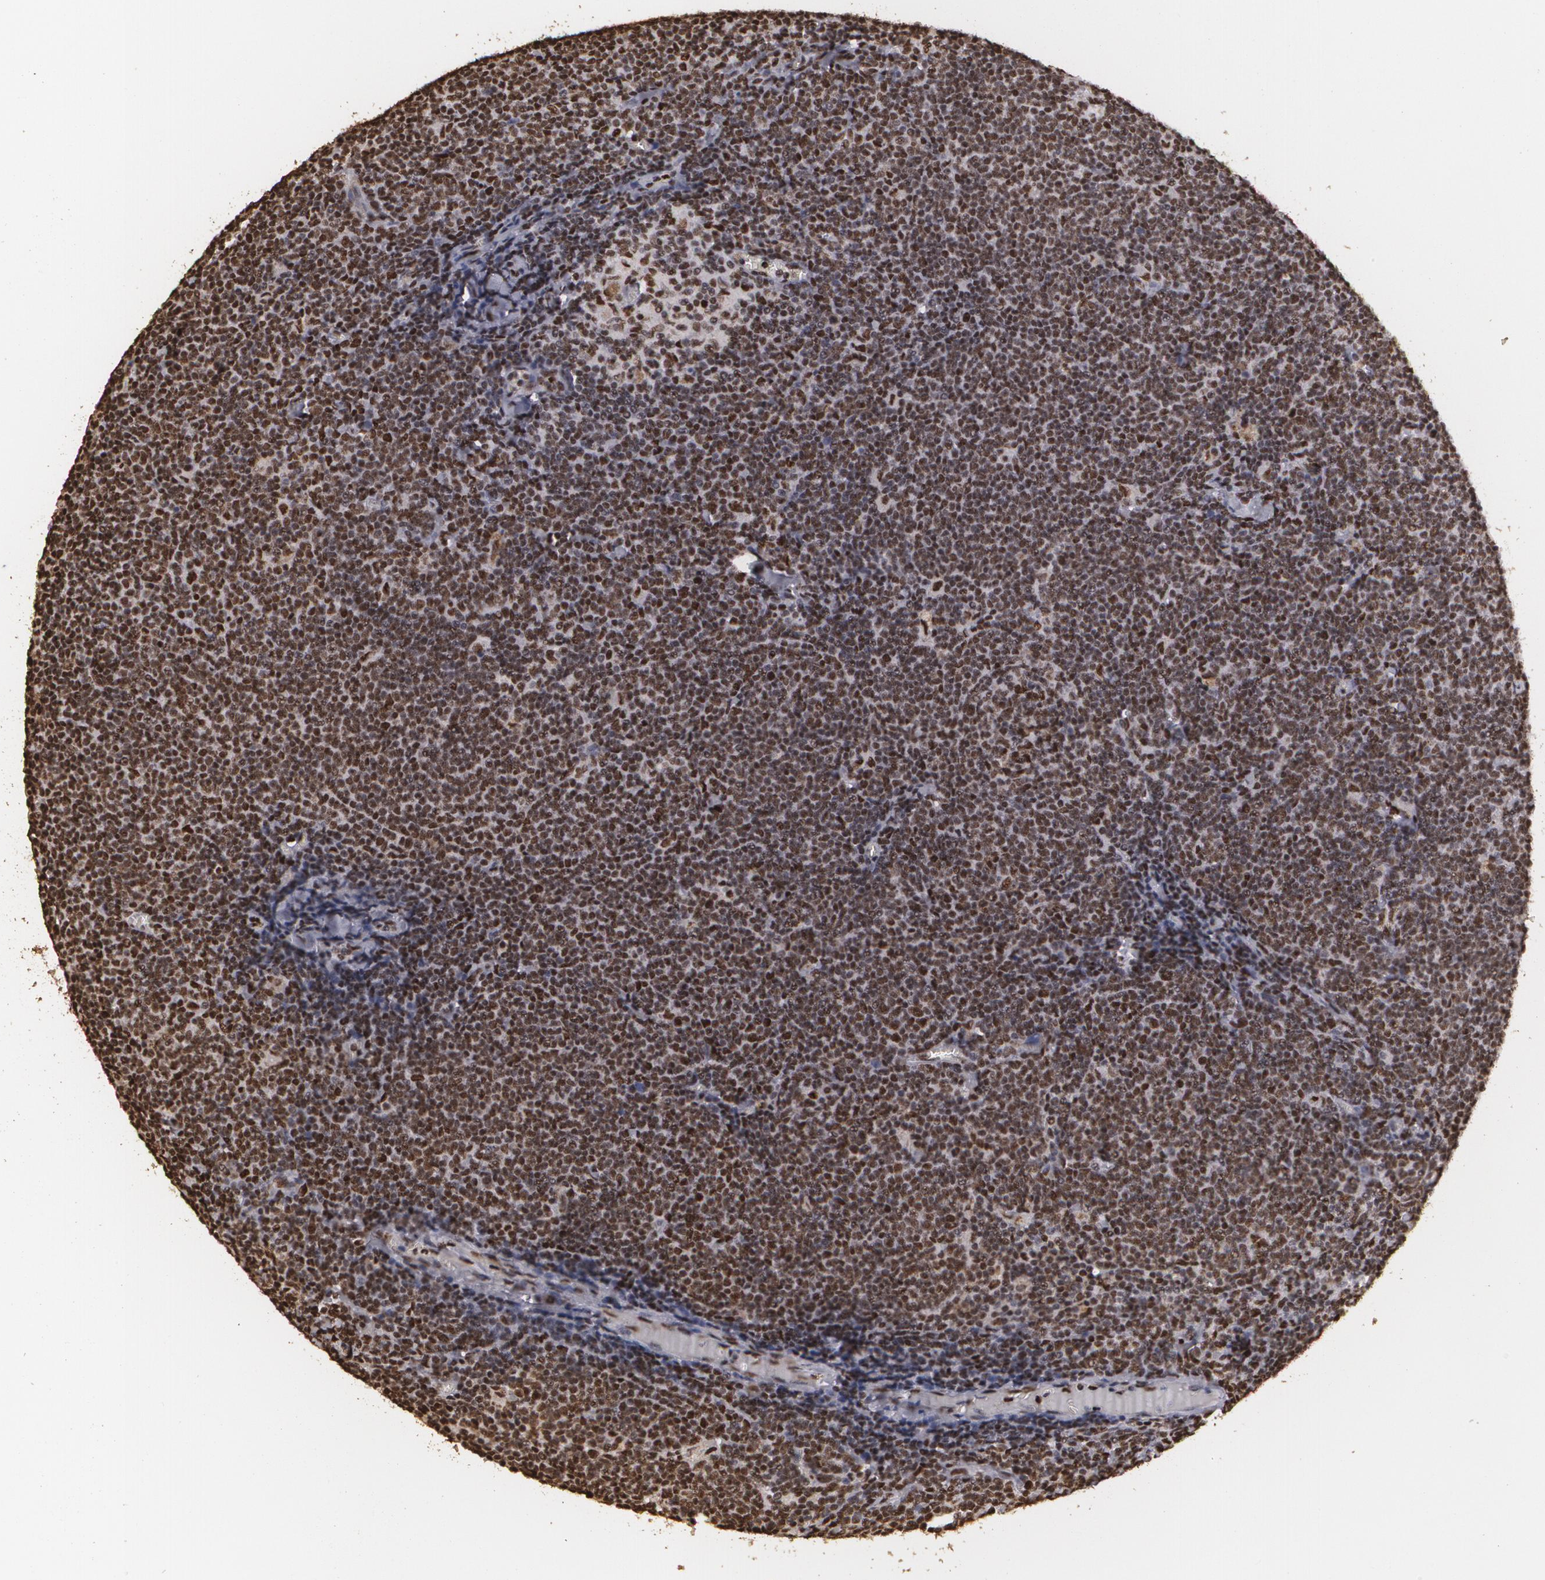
{"staining": {"intensity": "strong", "quantity": ">75%", "location": "nuclear"}, "tissue": "lymphoma", "cell_type": "Tumor cells", "image_type": "cancer", "snomed": [{"axis": "morphology", "description": "Malignant lymphoma, non-Hodgkin's type, Low grade"}, {"axis": "topography", "description": "Lymph node"}], "caption": "This is an image of IHC staining of lymphoma, which shows strong positivity in the nuclear of tumor cells.", "gene": "RCOR1", "patient": {"sex": "male", "age": 65}}